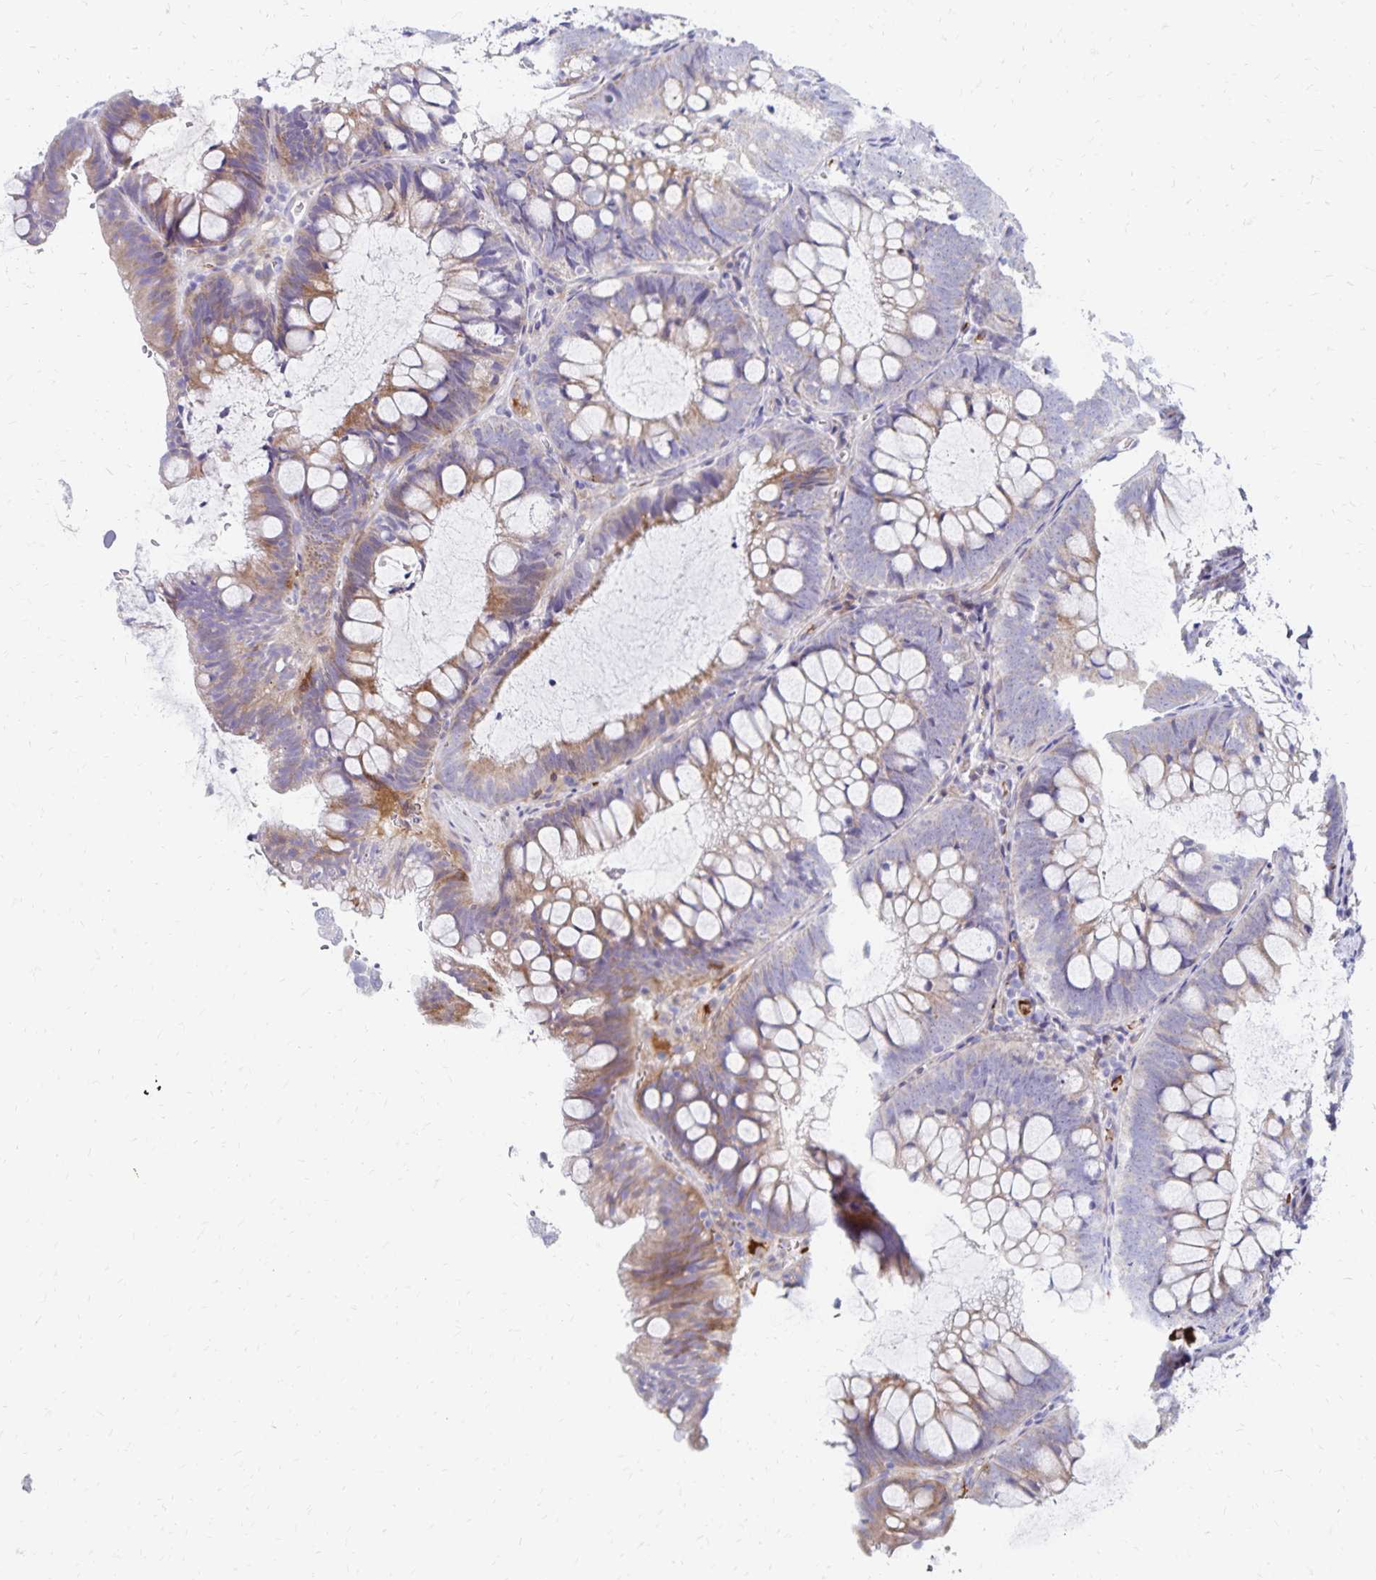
{"staining": {"intensity": "moderate", "quantity": "25%-75%", "location": "cytoplasmic/membranous"}, "tissue": "colon", "cell_type": "Glandular cells", "image_type": "normal", "snomed": [{"axis": "morphology", "description": "Normal tissue, NOS"}, {"axis": "morphology", "description": "Adenoma, NOS"}, {"axis": "topography", "description": "Soft tissue"}, {"axis": "topography", "description": "Colon"}], "caption": "This image reveals immunohistochemistry (IHC) staining of benign human colon, with medium moderate cytoplasmic/membranous positivity in approximately 25%-75% of glandular cells.", "gene": "NECAP1", "patient": {"sex": "male", "age": 47}}